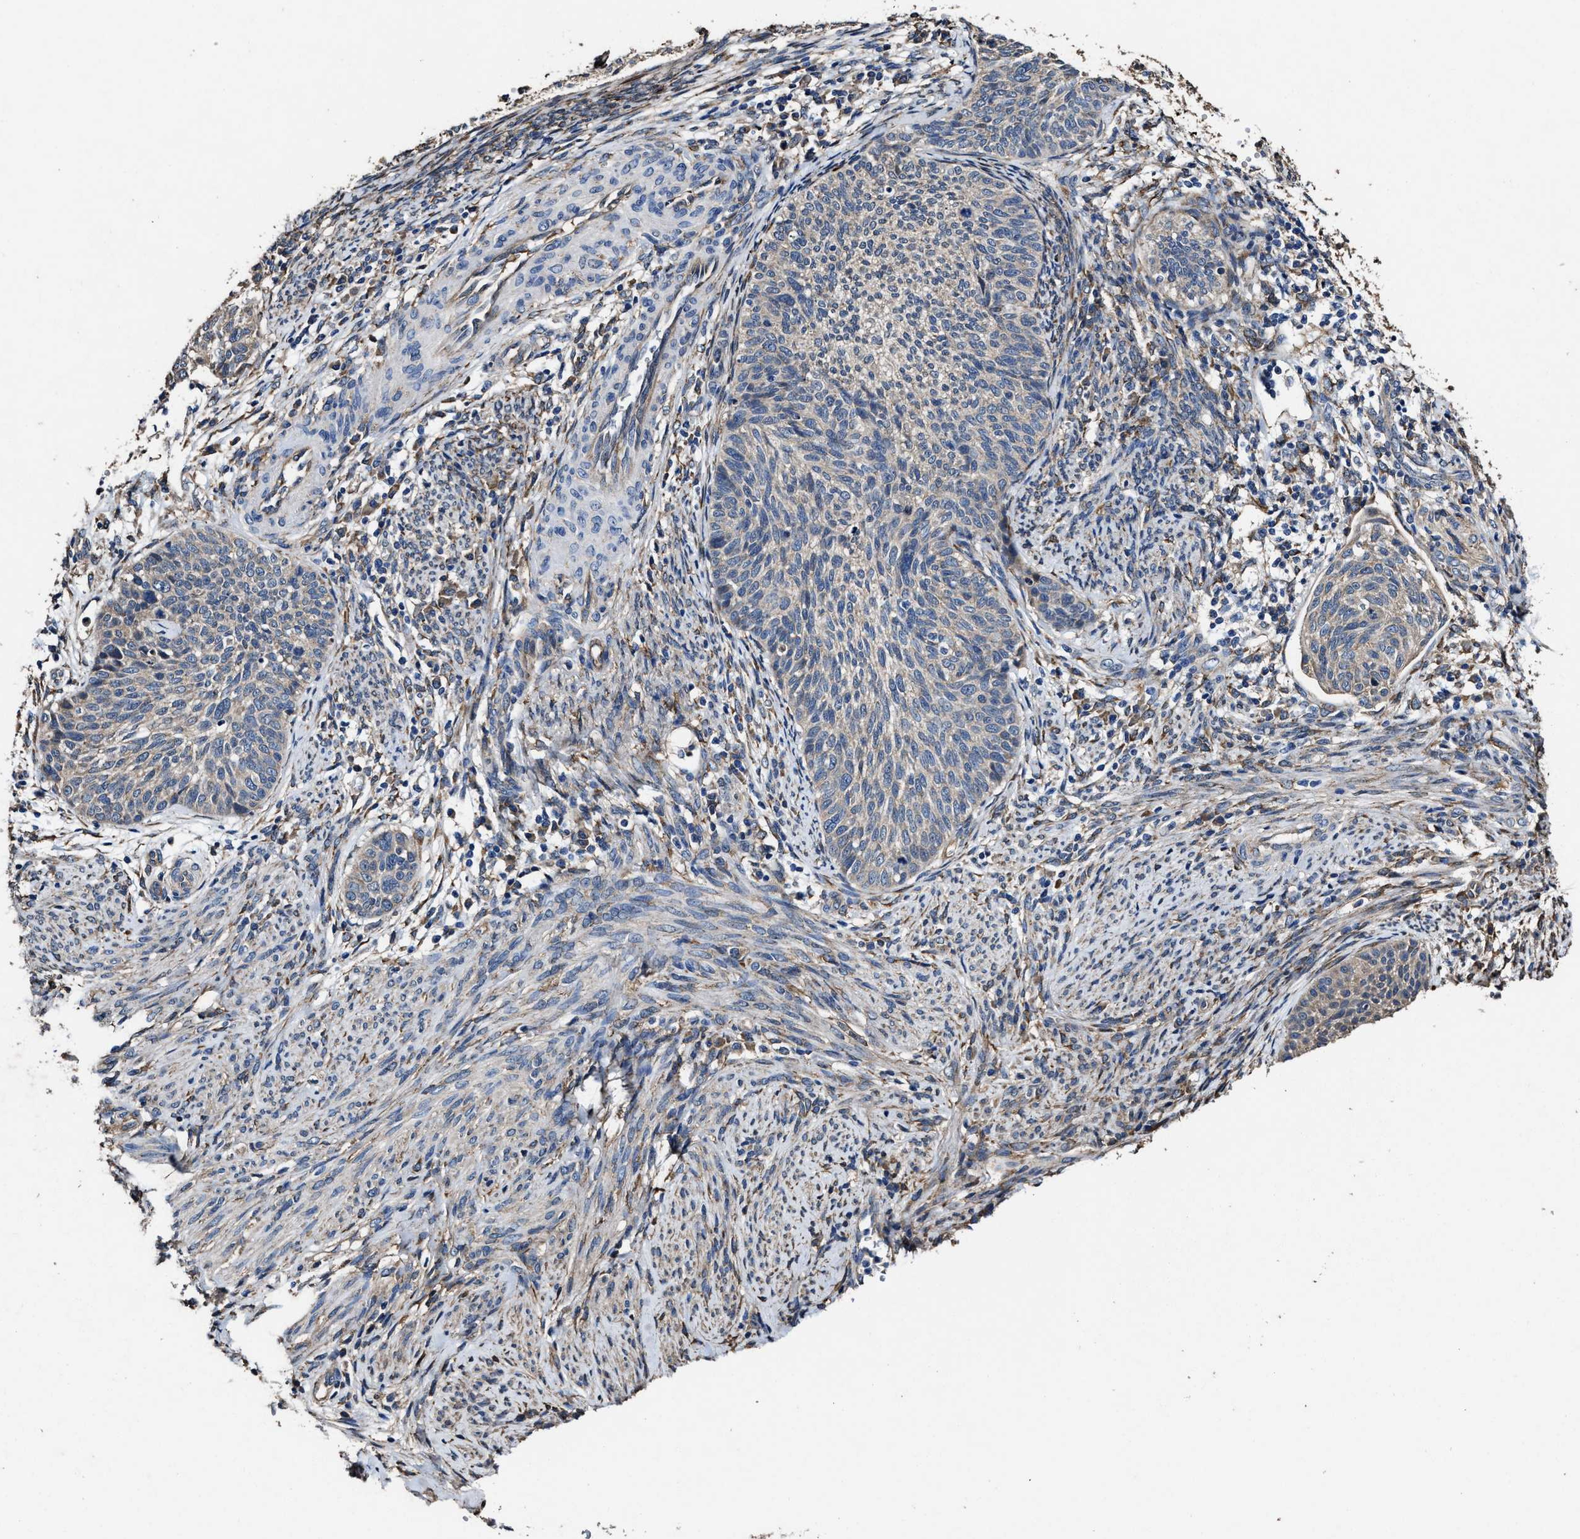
{"staining": {"intensity": "weak", "quantity": "<25%", "location": "cytoplasmic/membranous"}, "tissue": "cervical cancer", "cell_type": "Tumor cells", "image_type": "cancer", "snomed": [{"axis": "morphology", "description": "Squamous cell carcinoma, NOS"}, {"axis": "topography", "description": "Cervix"}], "caption": "IHC histopathology image of squamous cell carcinoma (cervical) stained for a protein (brown), which displays no staining in tumor cells.", "gene": "IDNK", "patient": {"sex": "female", "age": 70}}